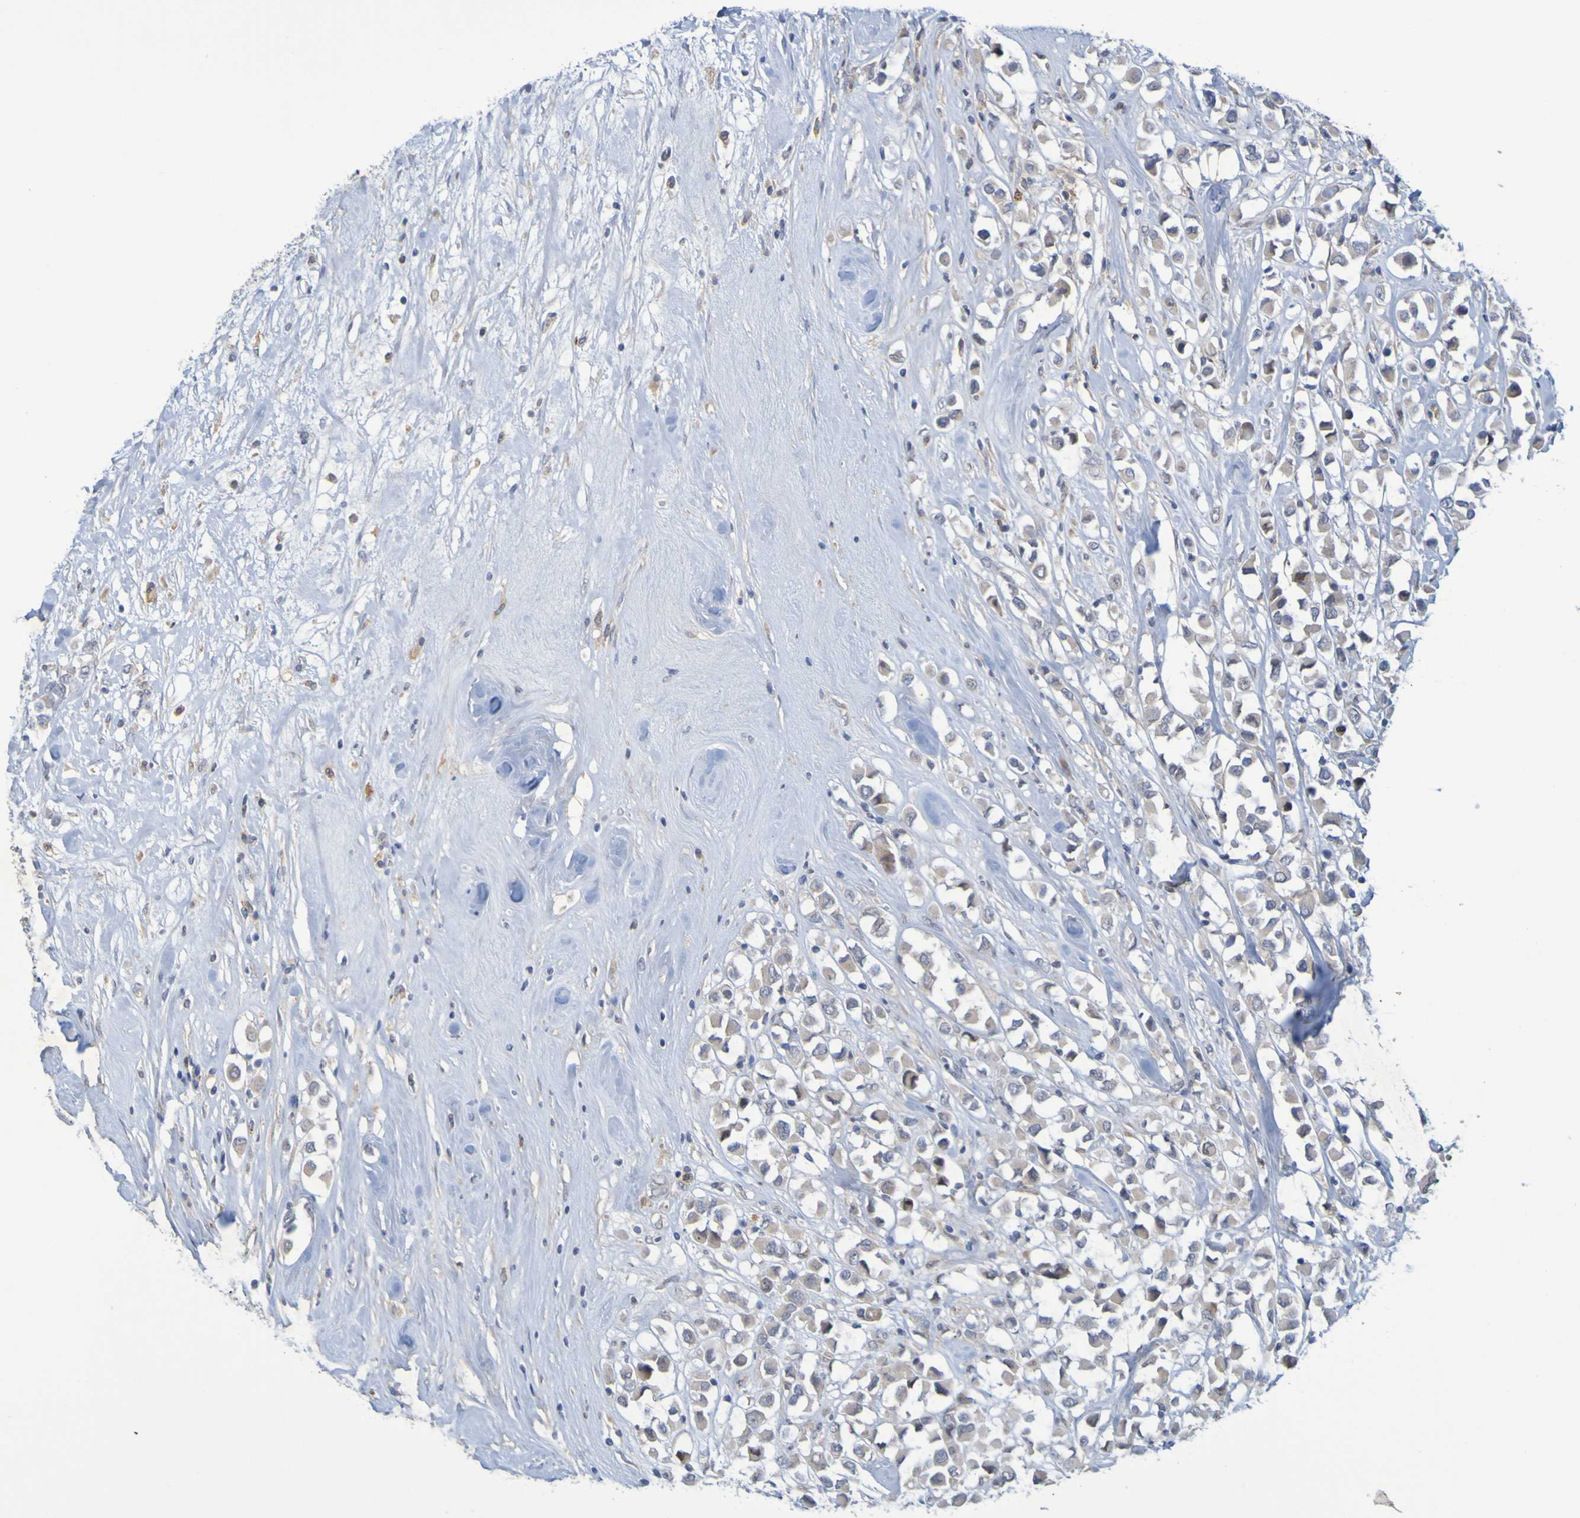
{"staining": {"intensity": "weak", "quantity": "25%-75%", "location": "cytoplasmic/membranous"}, "tissue": "breast cancer", "cell_type": "Tumor cells", "image_type": "cancer", "snomed": [{"axis": "morphology", "description": "Duct carcinoma"}, {"axis": "topography", "description": "Breast"}], "caption": "Immunohistochemistry (IHC) (DAB (3,3'-diaminobenzidine)) staining of human breast cancer displays weak cytoplasmic/membranous protein positivity in about 25%-75% of tumor cells. (Stains: DAB (3,3'-diaminobenzidine) in brown, nuclei in blue, Microscopy: brightfield microscopy at high magnification).", "gene": "LILRB5", "patient": {"sex": "female", "age": 61}}